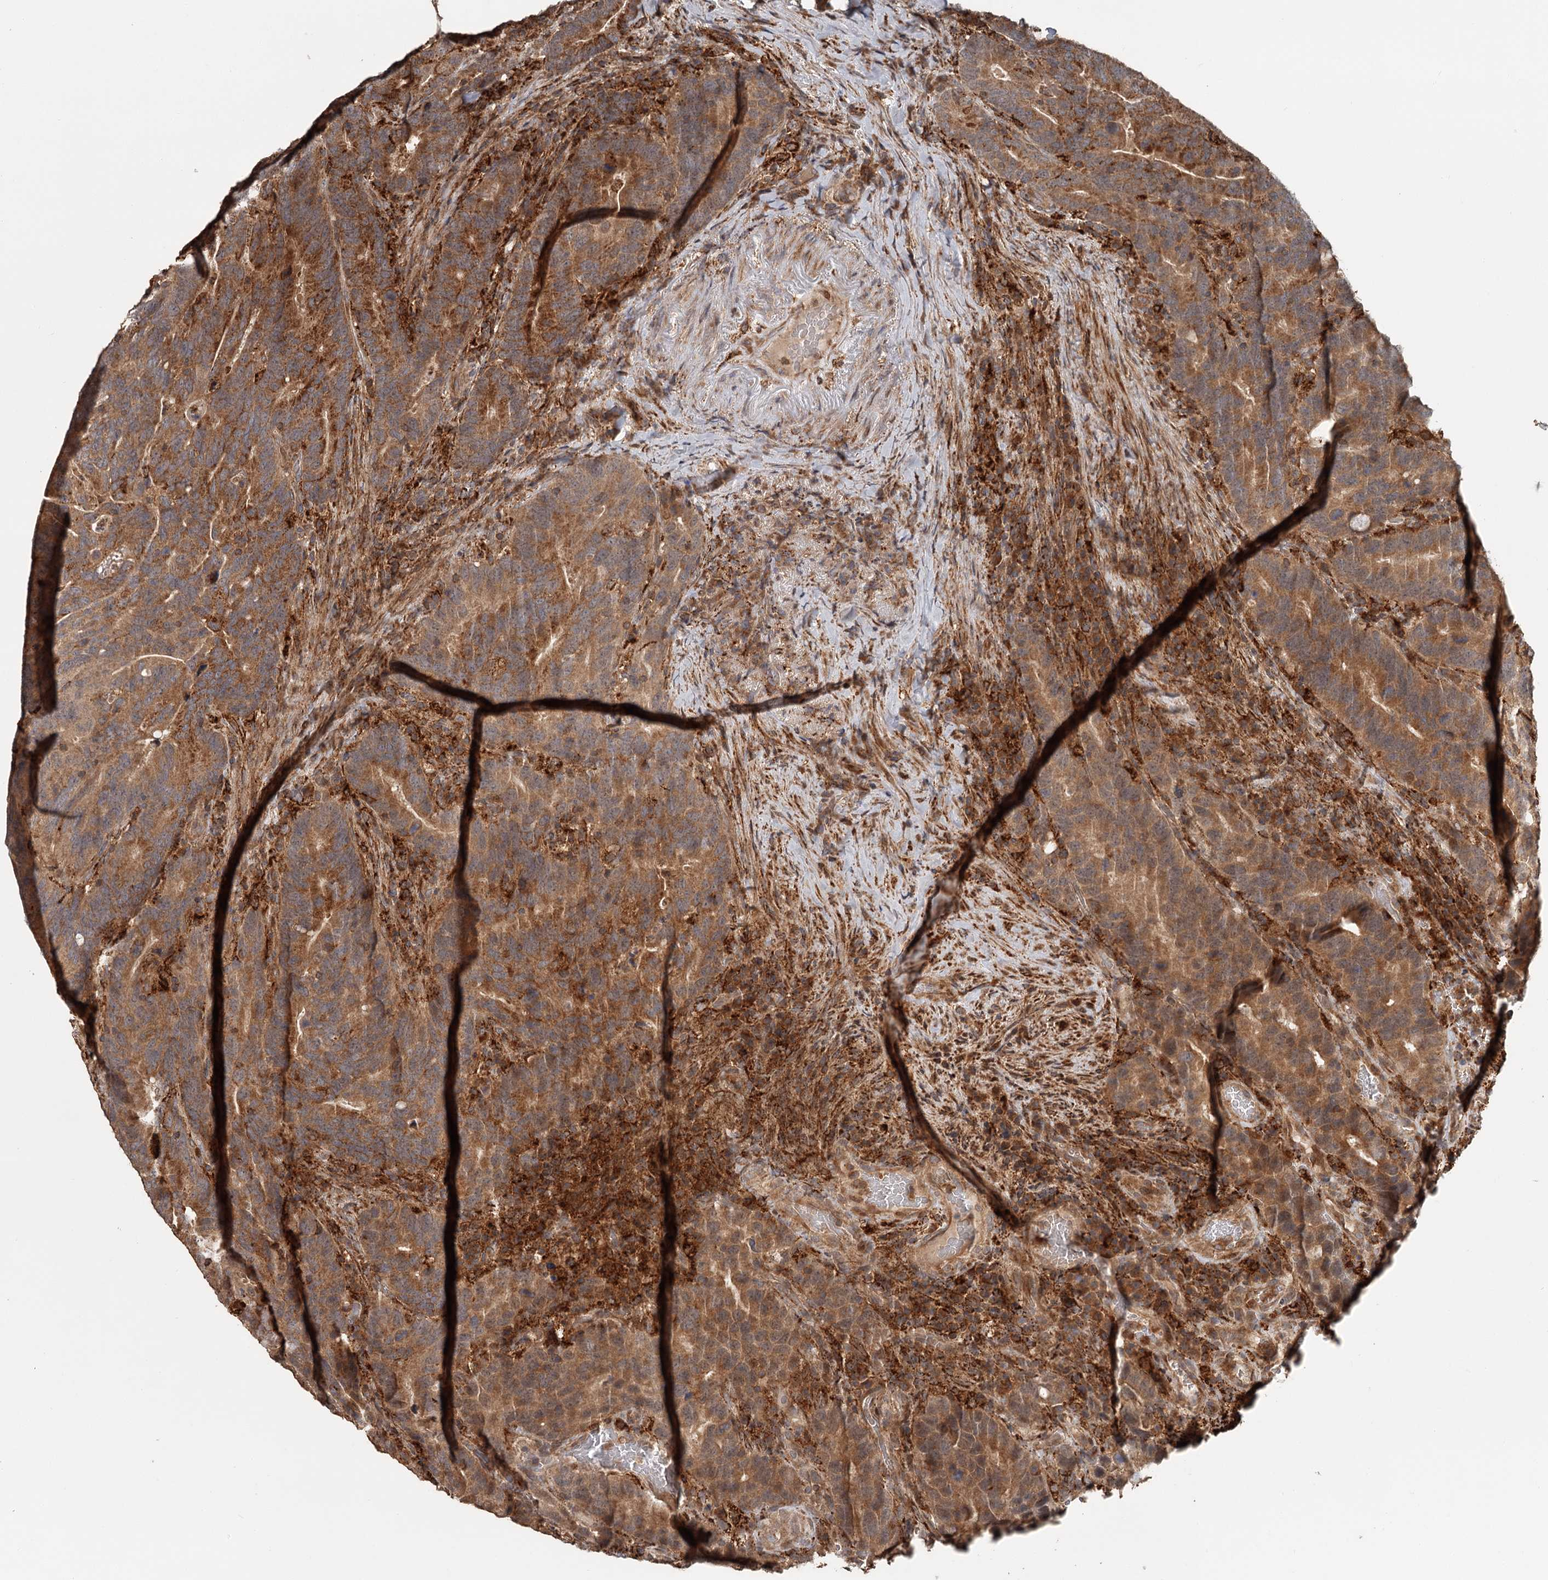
{"staining": {"intensity": "moderate", "quantity": ">75%", "location": "cytoplasmic/membranous"}, "tissue": "colorectal cancer", "cell_type": "Tumor cells", "image_type": "cancer", "snomed": [{"axis": "morphology", "description": "Adenocarcinoma, NOS"}, {"axis": "topography", "description": "Colon"}], "caption": "Colorectal cancer stained with a protein marker demonstrates moderate staining in tumor cells.", "gene": "FAXC", "patient": {"sex": "female", "age": 66}}